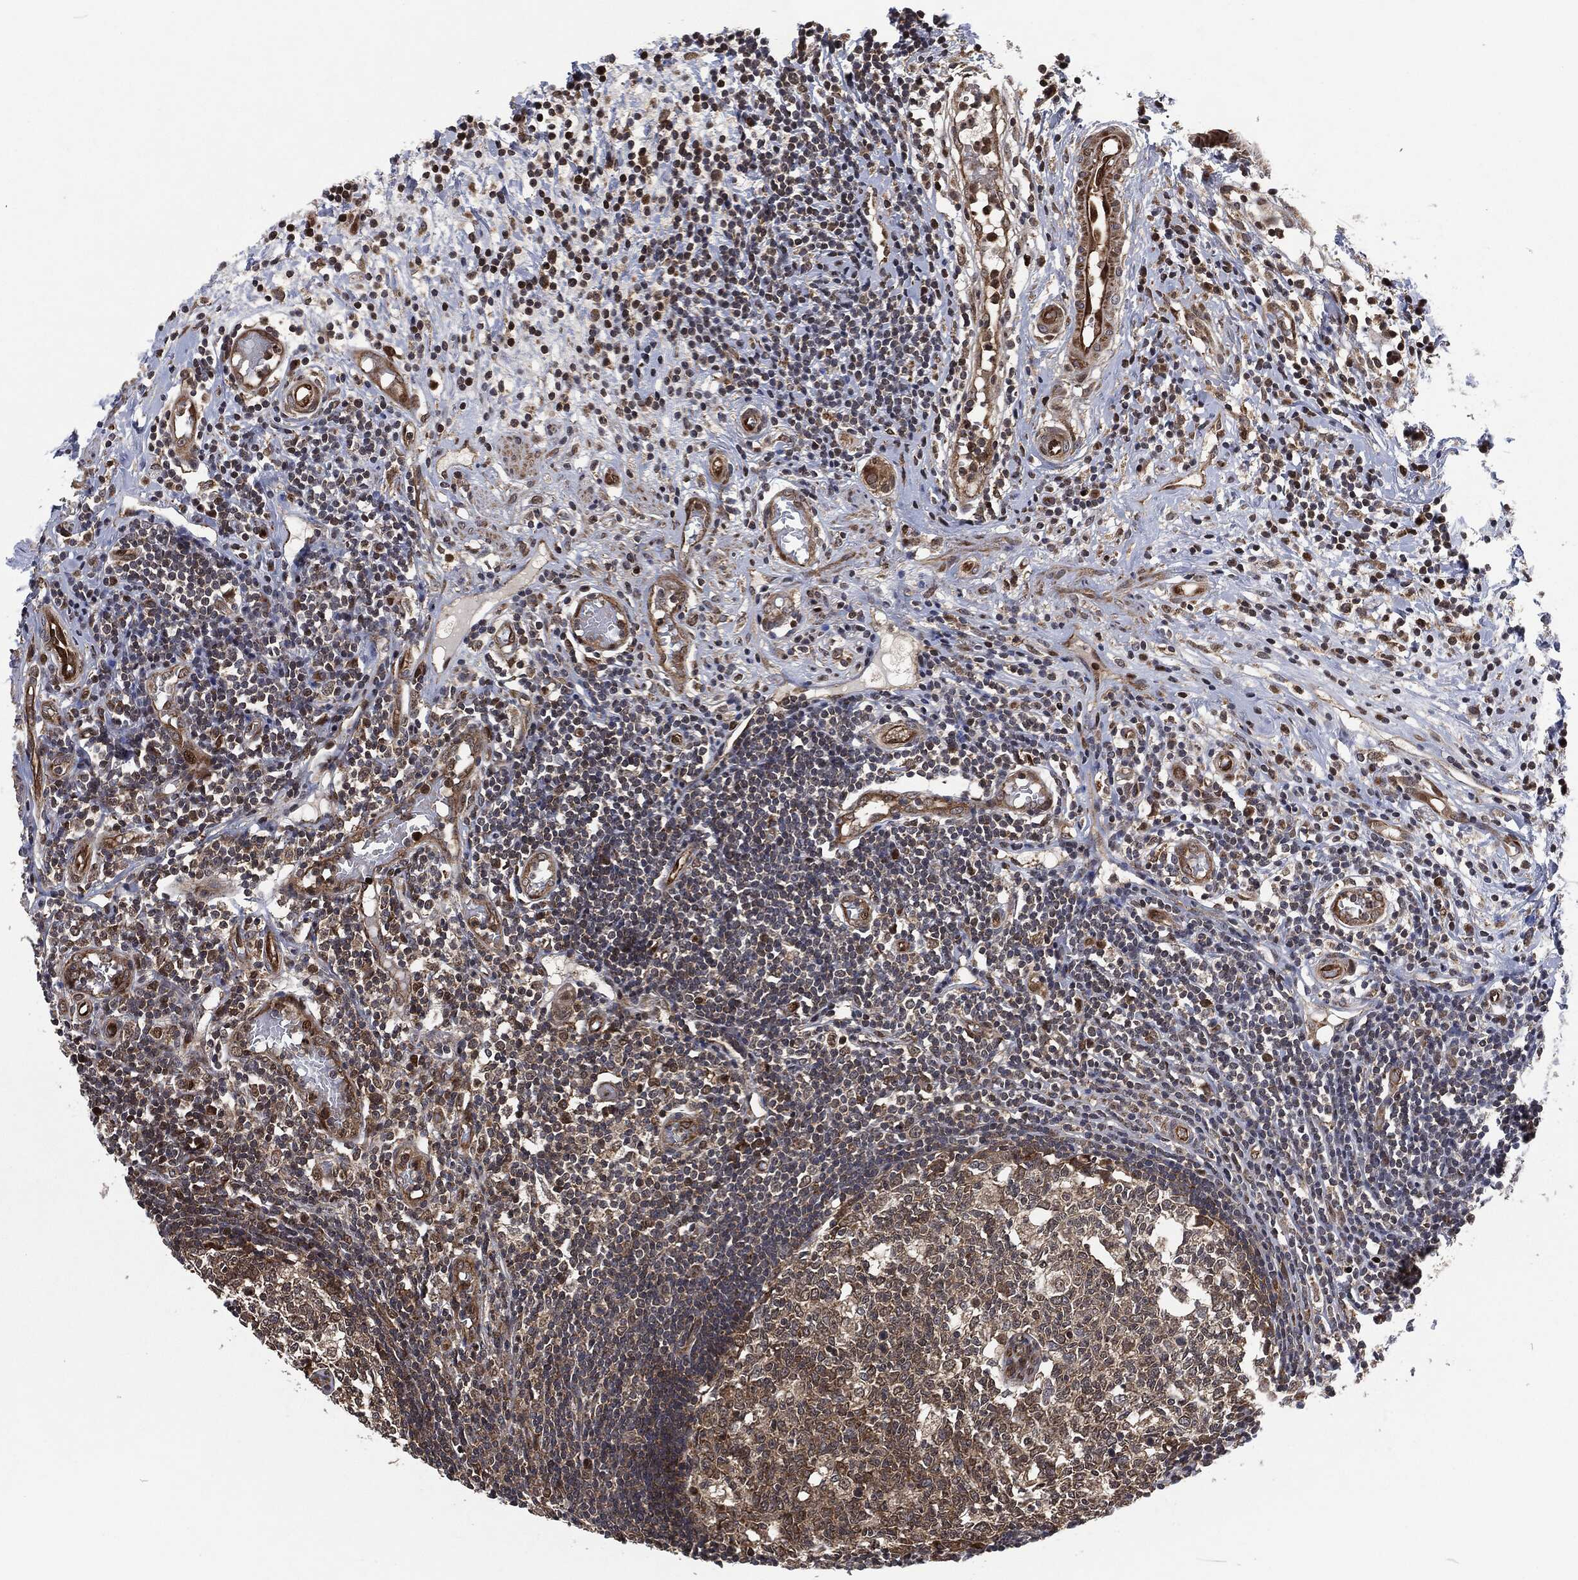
{"staining": {"intensity": "strong", "quantity": "25%-75%", "location": "cytoplasmic/membranous"}, "tissue": "appendix", "cell_type": "Glandular cells", "image_type": "normal", "snomed": [{"axis": "morphology", "description": "Normal tissue, NOS"}, {"axis": "morphology", "description": "Inflammation, NOS"}, {"axis": "topography", "description": "Appendix"}], "caption": "Brown immunohistochemical staining in benign appendix demonstrates strong cytoplasmic/membranous positivity in about 25%-75% of glandular cells. (Brightfield microscopy of DAB IHC at high magnification).", "gene": "CMPK2", "patient": {"sex": "male", "age": 16}}